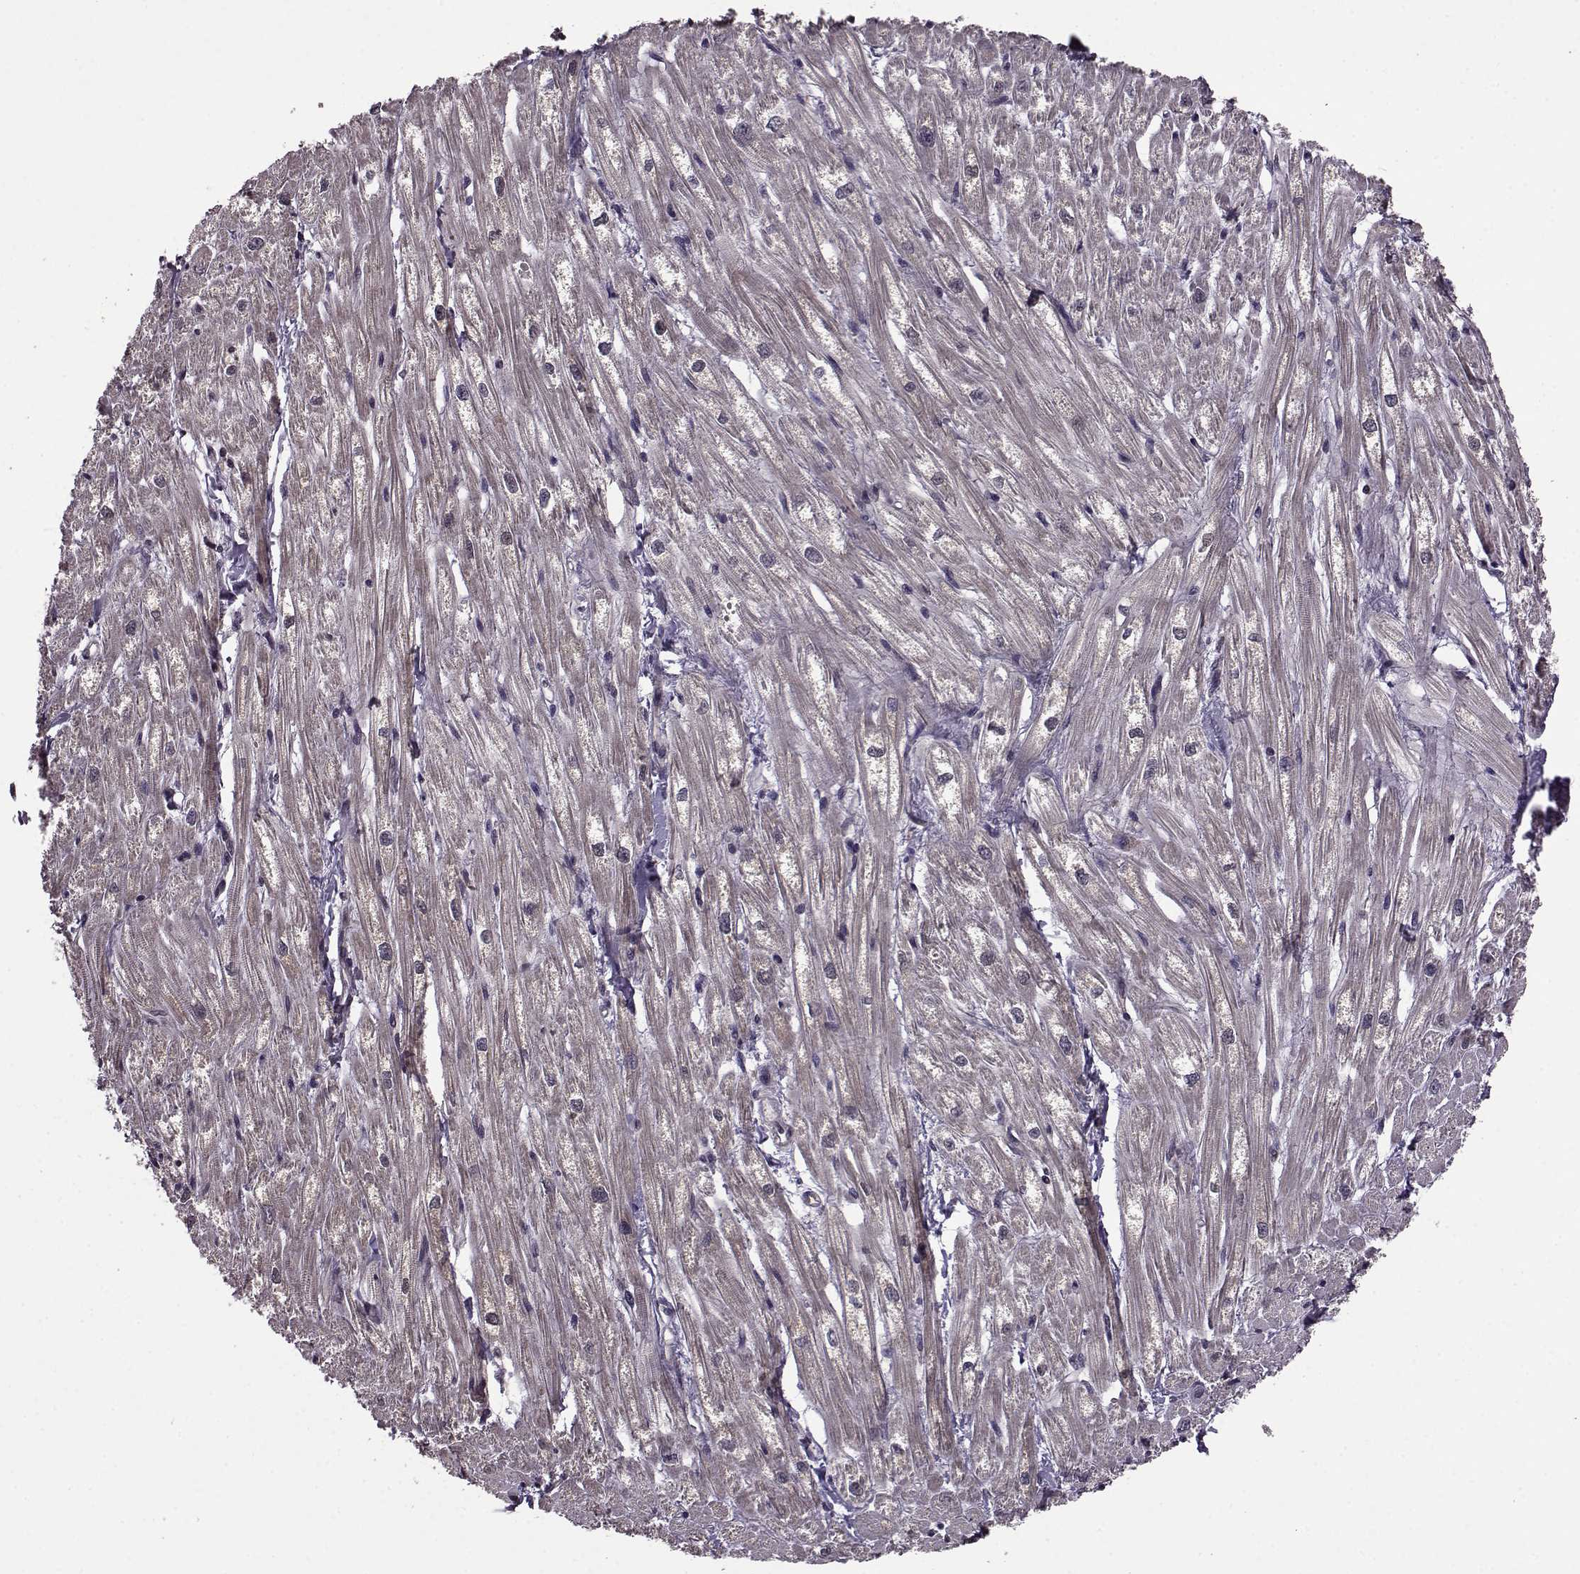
{"staining": {"intensity": "negative", "quantity": "none", "location": "none"}, "tissue": "heart muscle", "cell_type": "Cardiomyocytes", "image_type": "normal", "snomed": [{"axis": "morphology", "description": "Normal tissue, NOS"}, {"axis": "topography", "description": "Heart"}], "caption": "The immunohistochemistry photomicrograph has no significant expression in cardiomyocytes of heart muscle.", "gene": "URI1", "patient": {"sex": "male", "age": 61}}